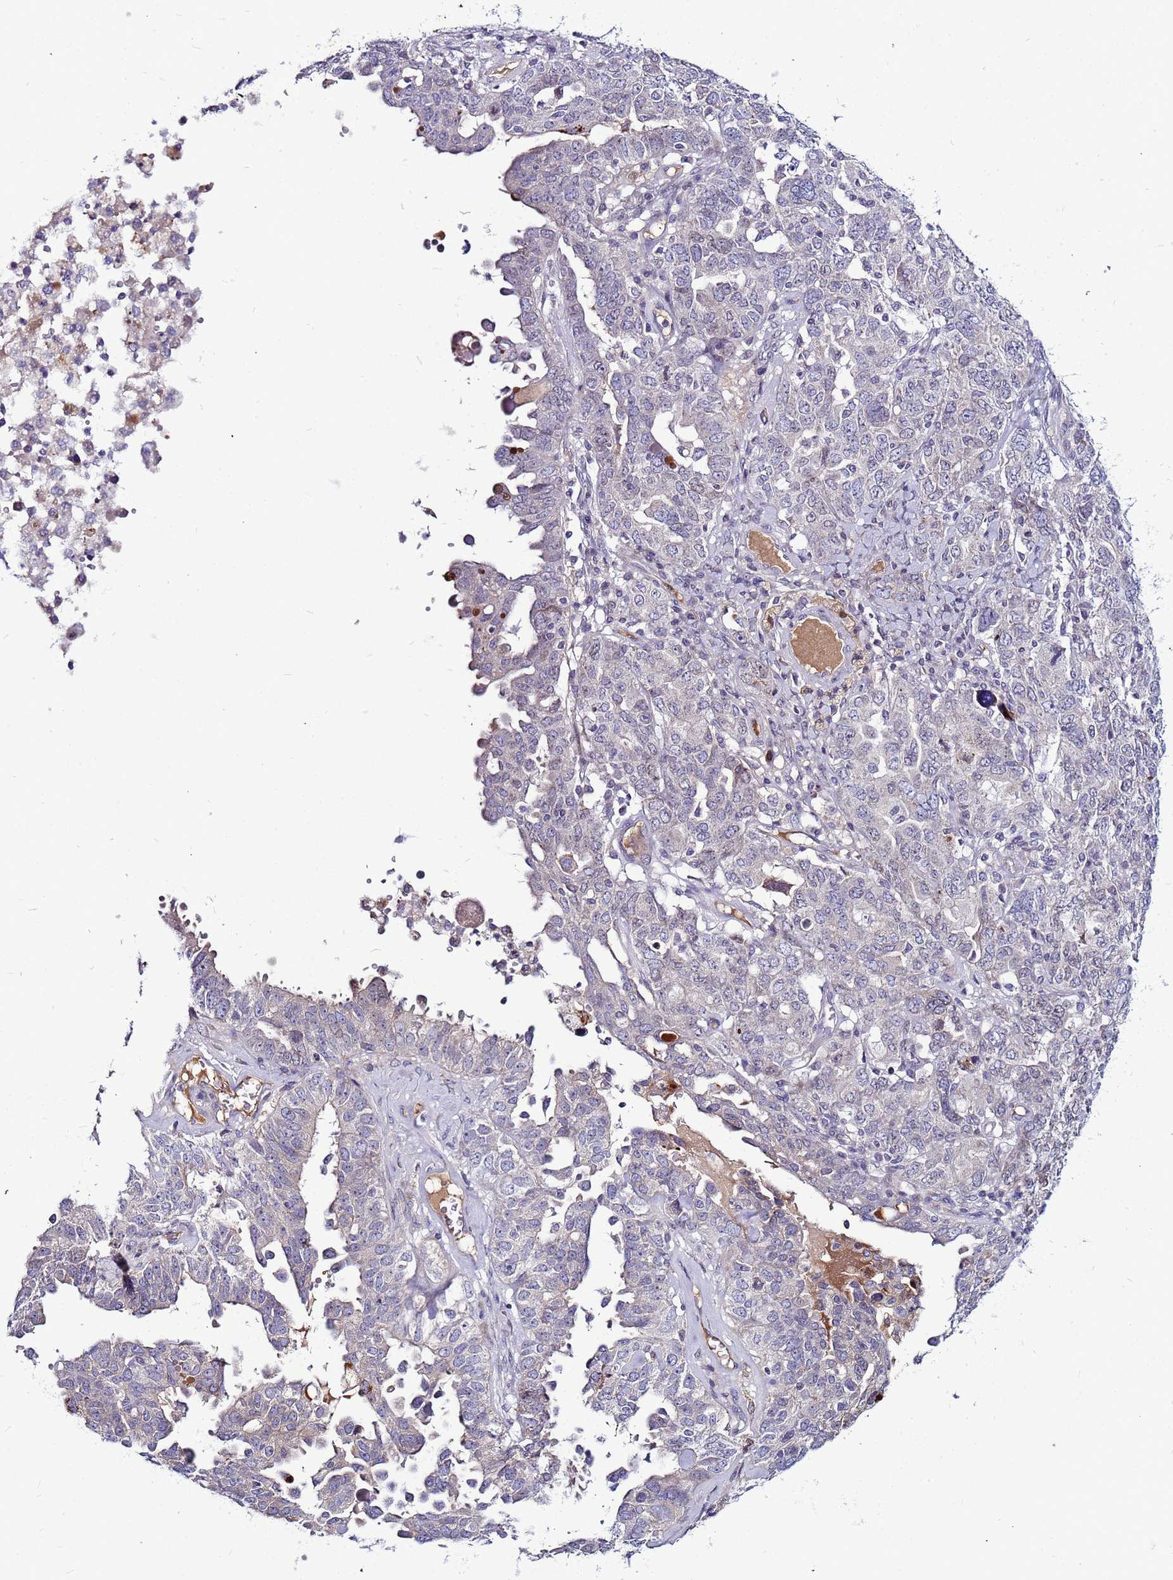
{"staining": {"intensity": "negative", "quantity": "none", "location": "none"}, "tissue": "ovarian cancer", "cell_type": "Tumor cells", "image_type": "cancer", "snomed": [{"axis": "morphology", "description": "Carcinoma, endometroid"}, {"axis": "topography", "description": "Ovary"}], "caption": "This is an immunohistochemistry photomicrograph of ovarian cancer. There is no staining in tumor cells.", "gene": "CCDC71", "patient": {"sex": "female", "age": 62}}